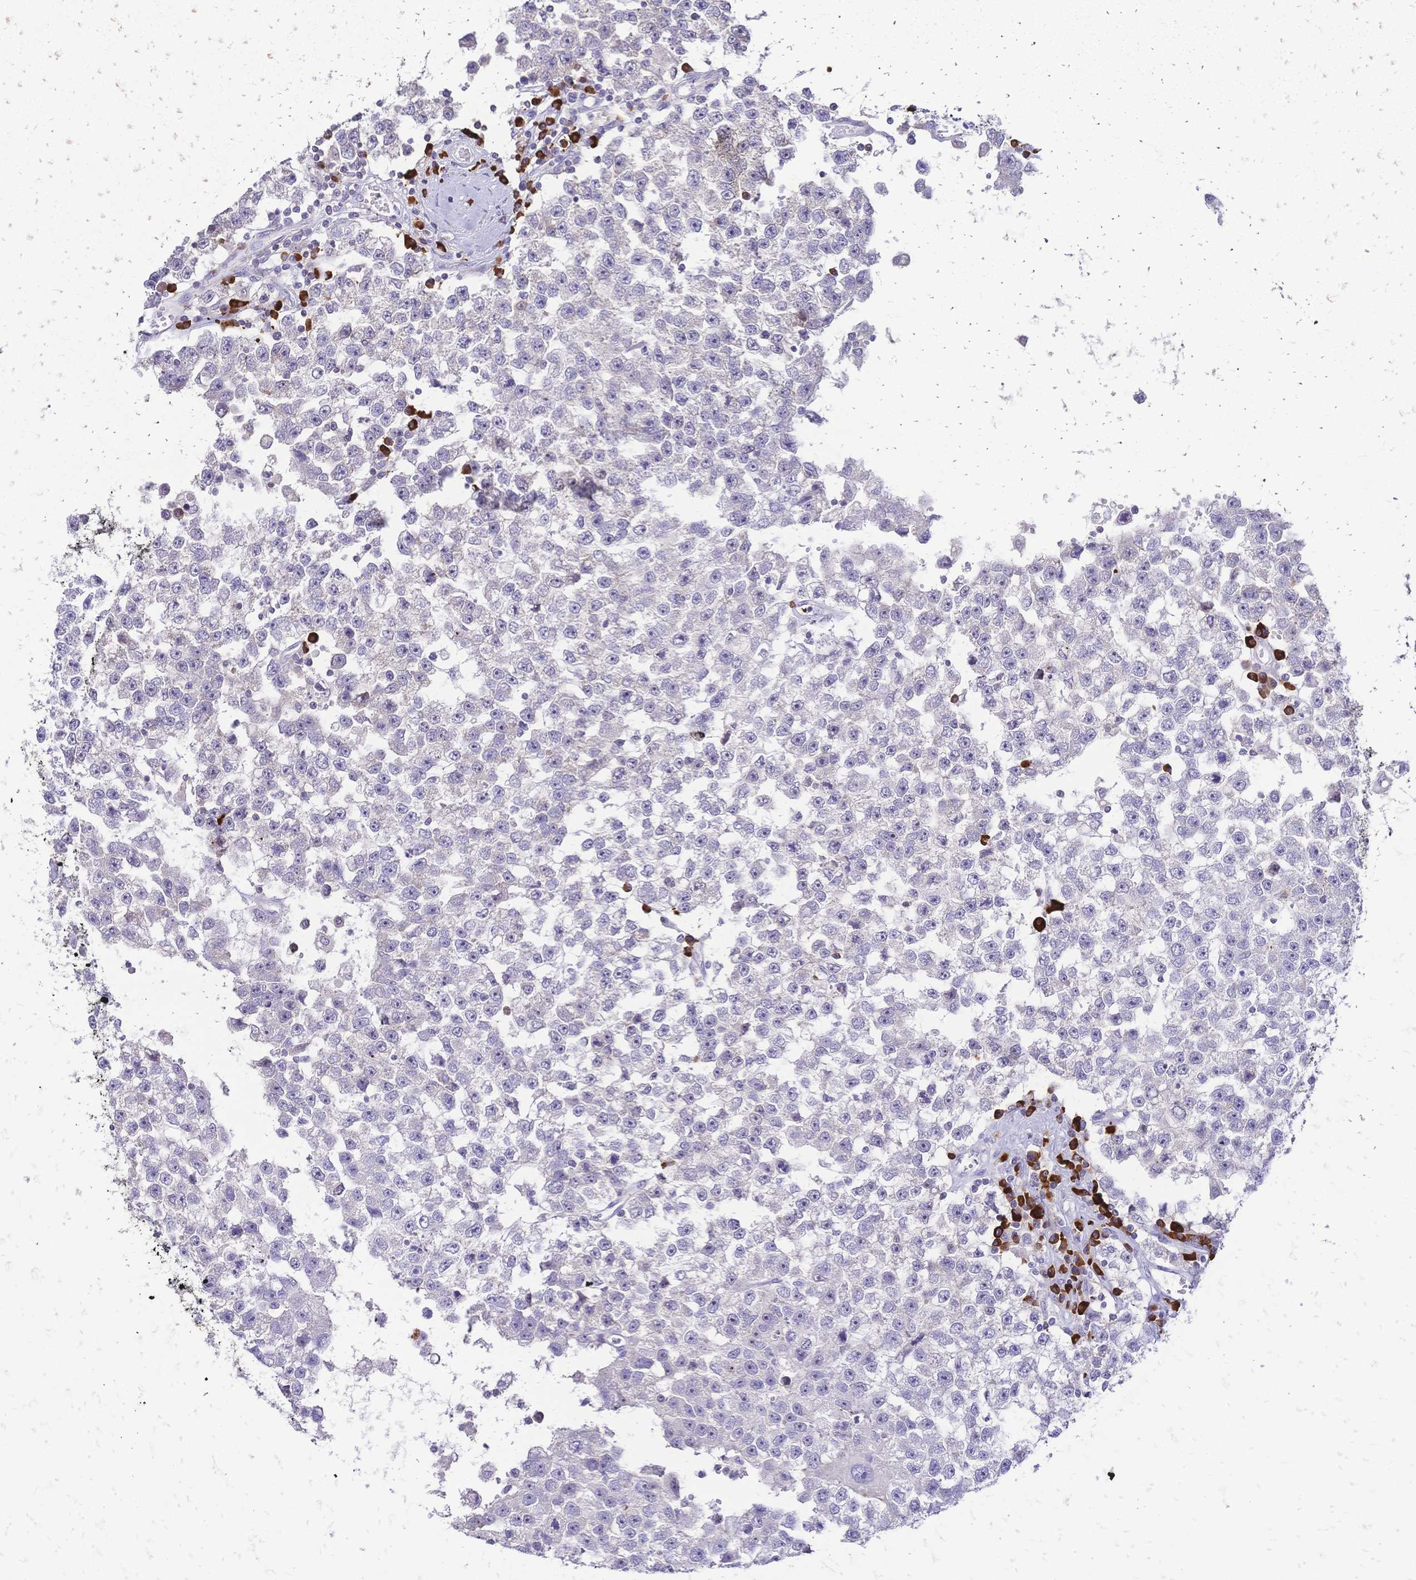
{"staining": {"intensity": "negative", "quantity": "none", "location": "none"}, "tissue": "testis cancer", "cell_type": "Tumor cells", "image_type": "cancer", "snomed": [{"axis": "morphology", "description": "Seminoma, NOS"}, {"axis": "topography", "description": "Testis"}], "caption": "IHC photomicrograph of testis cancer (seminoma) stained for a protein (brown), which demonstrates no staining in tumor cells.", "gene": "IL2RA", "patient": {"sex": "male", "age": 34}}